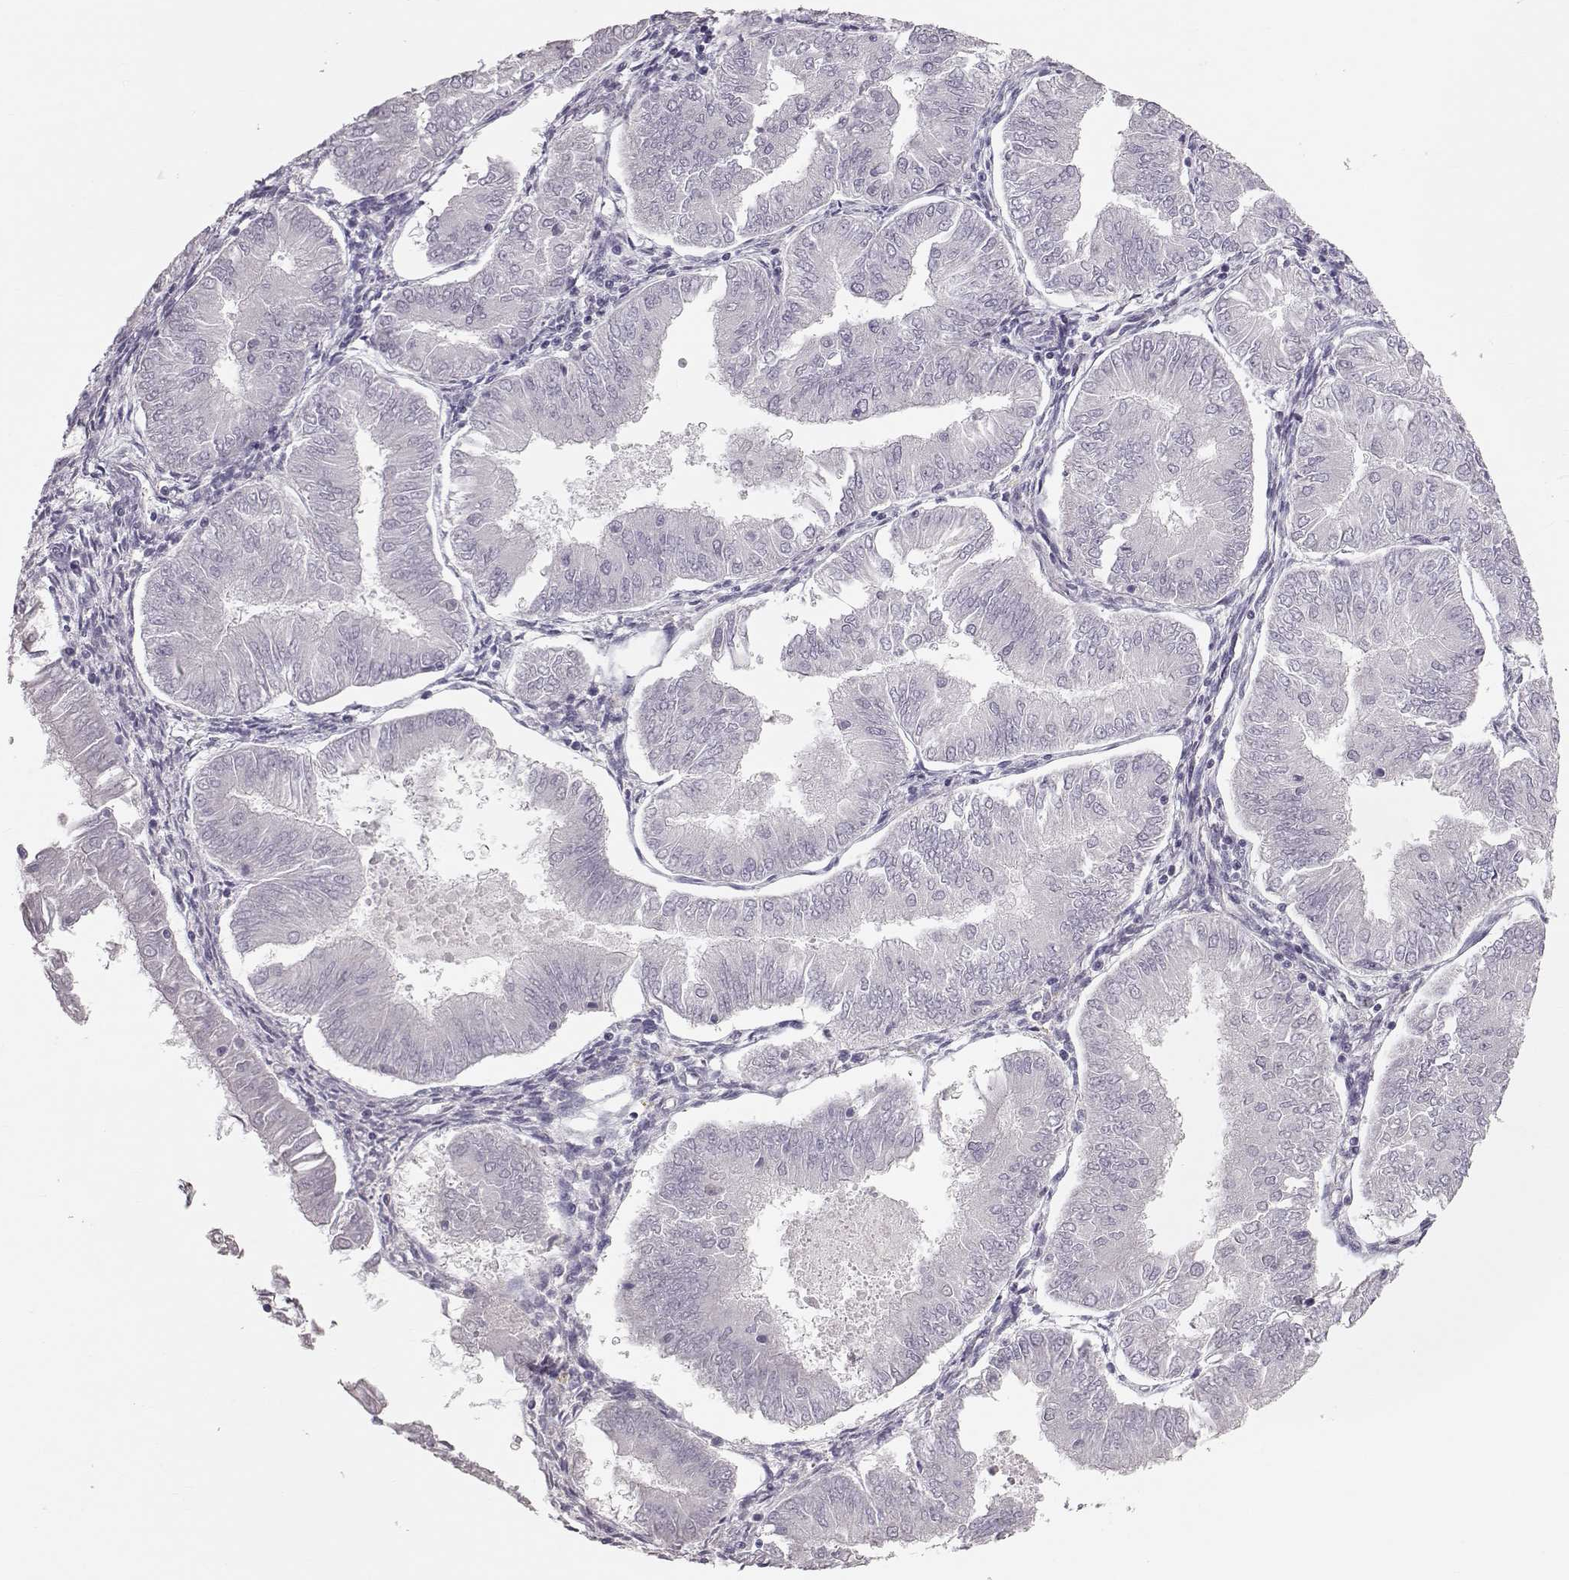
{"staining": {"intensity": "negative", "quantity": "none", "location": "none"}, "tissue": "endometrial cancer", "cell_type": "Tumor cells", "image_type": "cancer", "snomed": [{"axis": "morphology", "description": "Adenocarcinoma, NOS"}, {"axis": "topography", "description": "Endometrium"}], "caption": "This histopathology image is of endometrial adenocarcinoma stained with immunohistochemistry to label a protein in brown with the nuclei are counter-stained blue. There is no positivity in tumor cells. (Immunohistochemistry (ihc), brightfield microscopy, high magnification).", "gene": "POU1F1", "patient": {"sex": "female", "age": 53}}